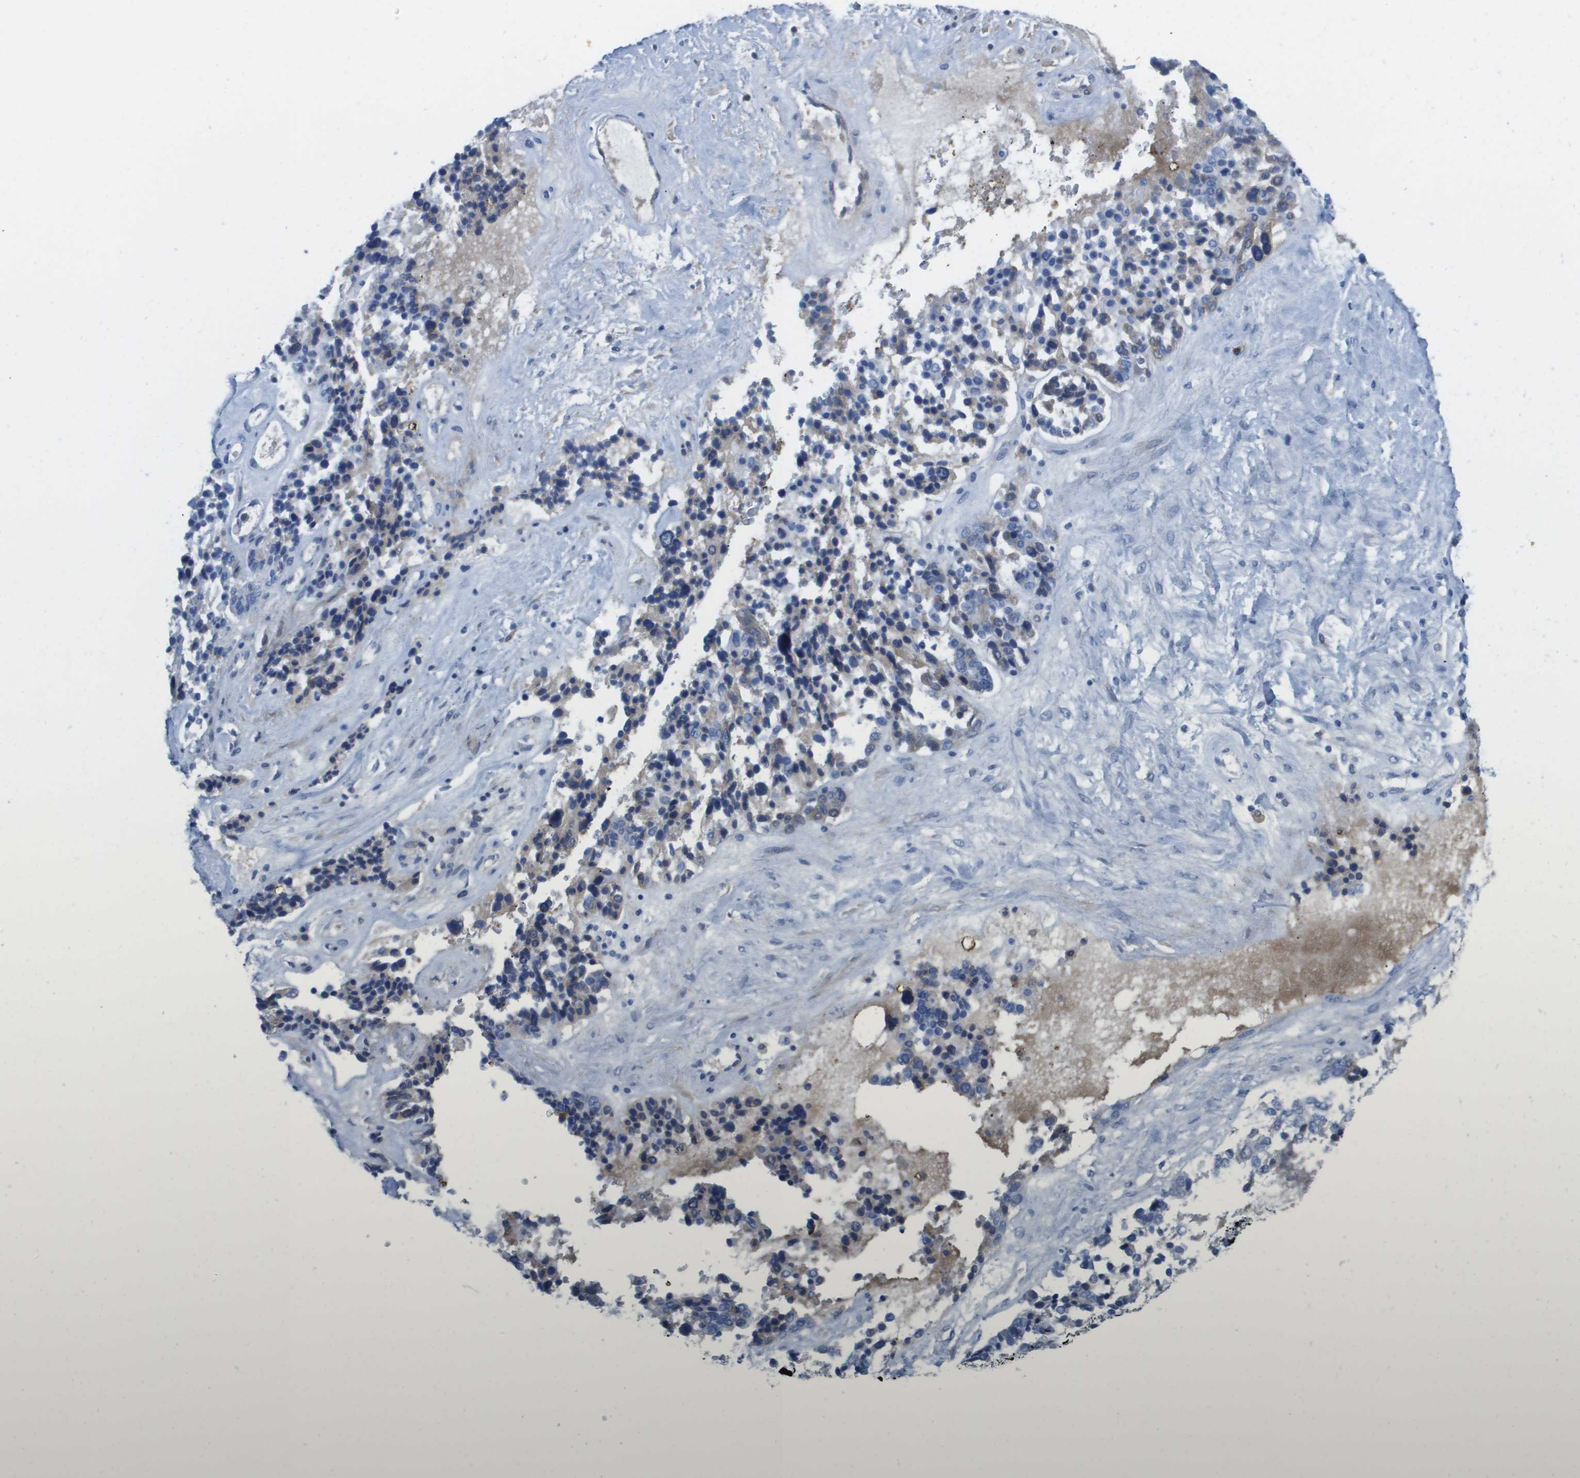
{"staining": {"intensity": "negative", "quantity": "none", "location": "none"}, "tissue": "ovarian cancer", "cell_type": "Tumor cells", "image_type": "cancer", "snomed": [{"axis": "morphology", "description": "Cystadenocarcinoma, serous, NOS"}, {"axis": "topography", "description": "Ovary"}], "caption": "Micrograph shows no significant protein expression in tumor cells of ovarian serous cystadenocarcinoma.", "gene": "GPR18", "patient": {"sex": "female", "age": 44}}